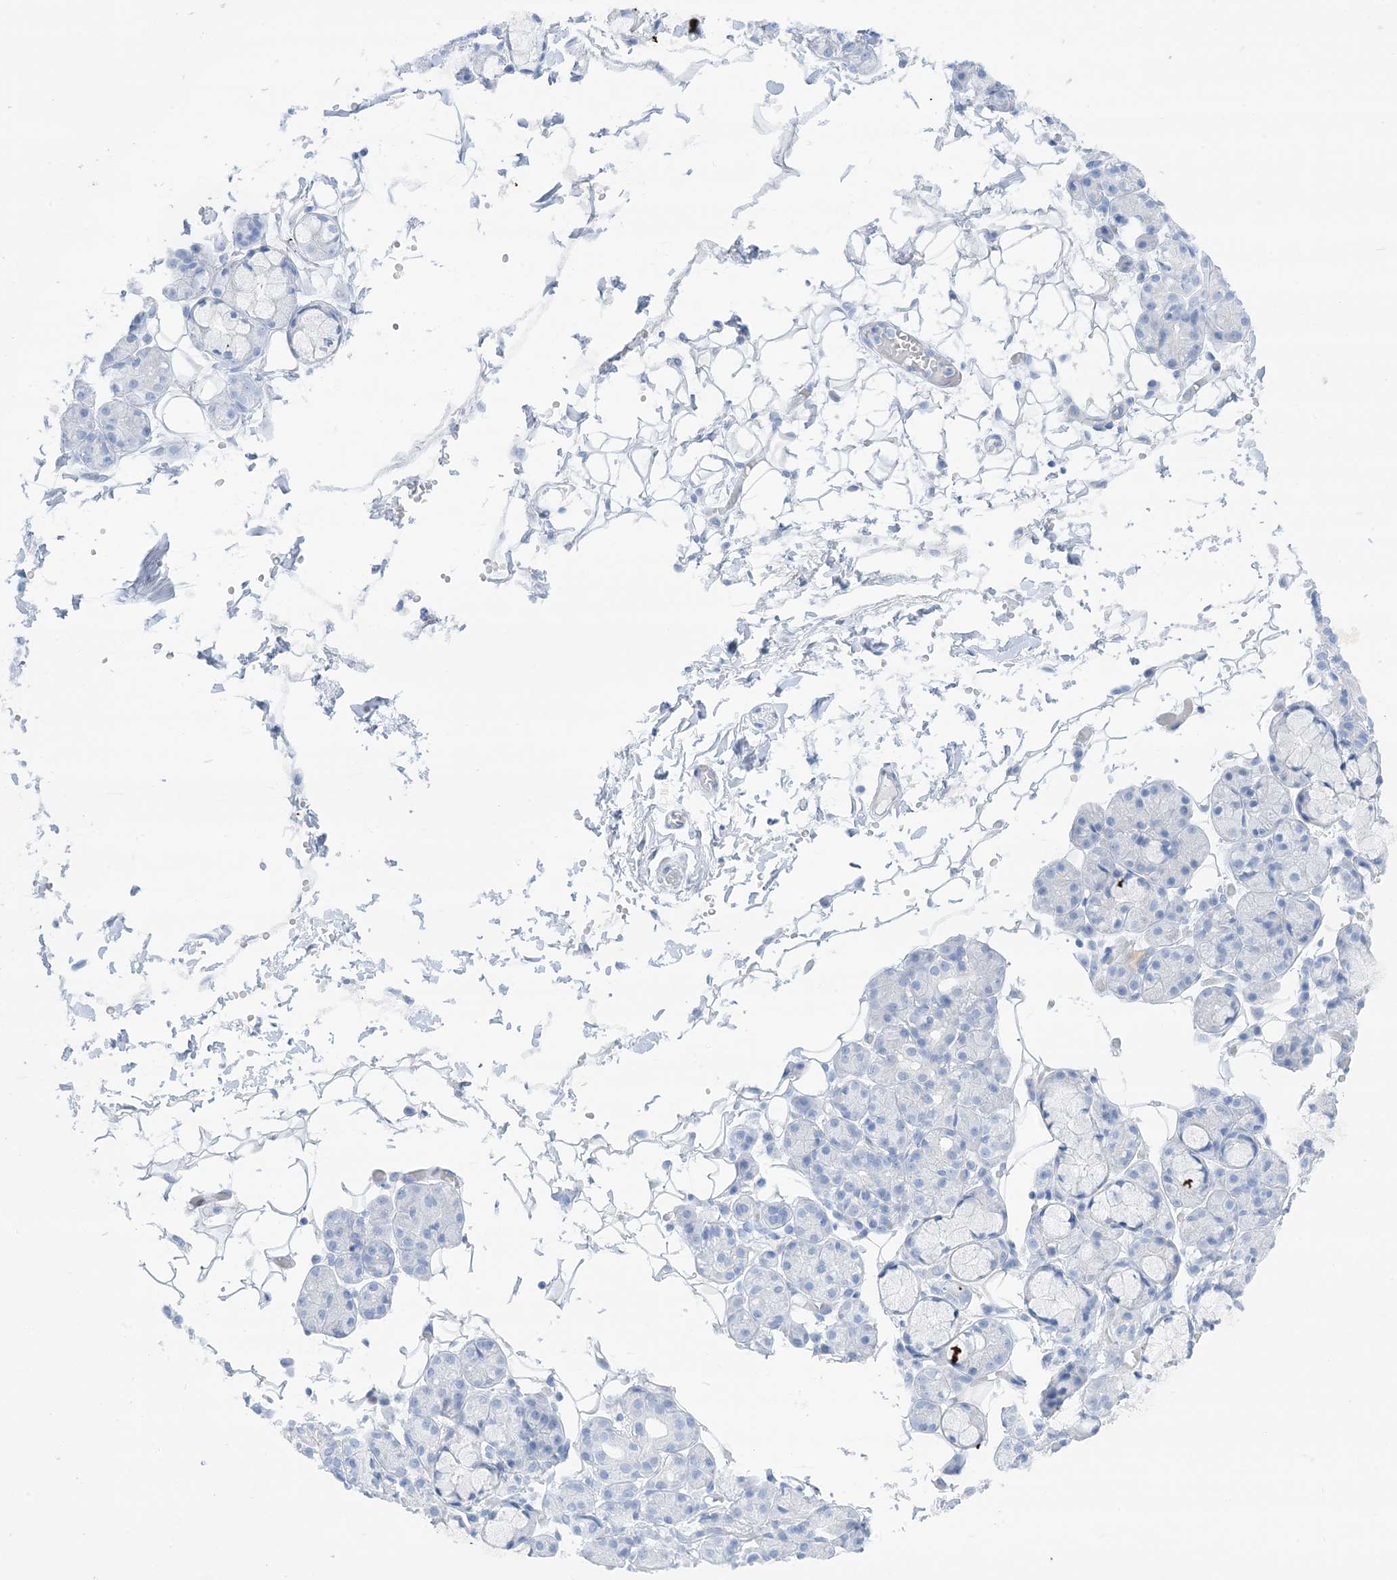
{"staining": {"intensity": "weak", "quantity": "<25%", "location": "cytoplasmic/membranous"}, "tissue": "salivary gland", "cell_type": "Glandular cells", "image_type": "normal", "snomed": [{"axis": "morphology", "description": "Normal tissue, NOS"}, {"axis": "topography", "description": "Salivary gland"}], "caption": "The immunohistochemistry (IHC) histopathology image has no significant staining in glandular cells of salivary gland.", "gene": "ATP11C", "patient": {"sex": "male", "age": 63}}